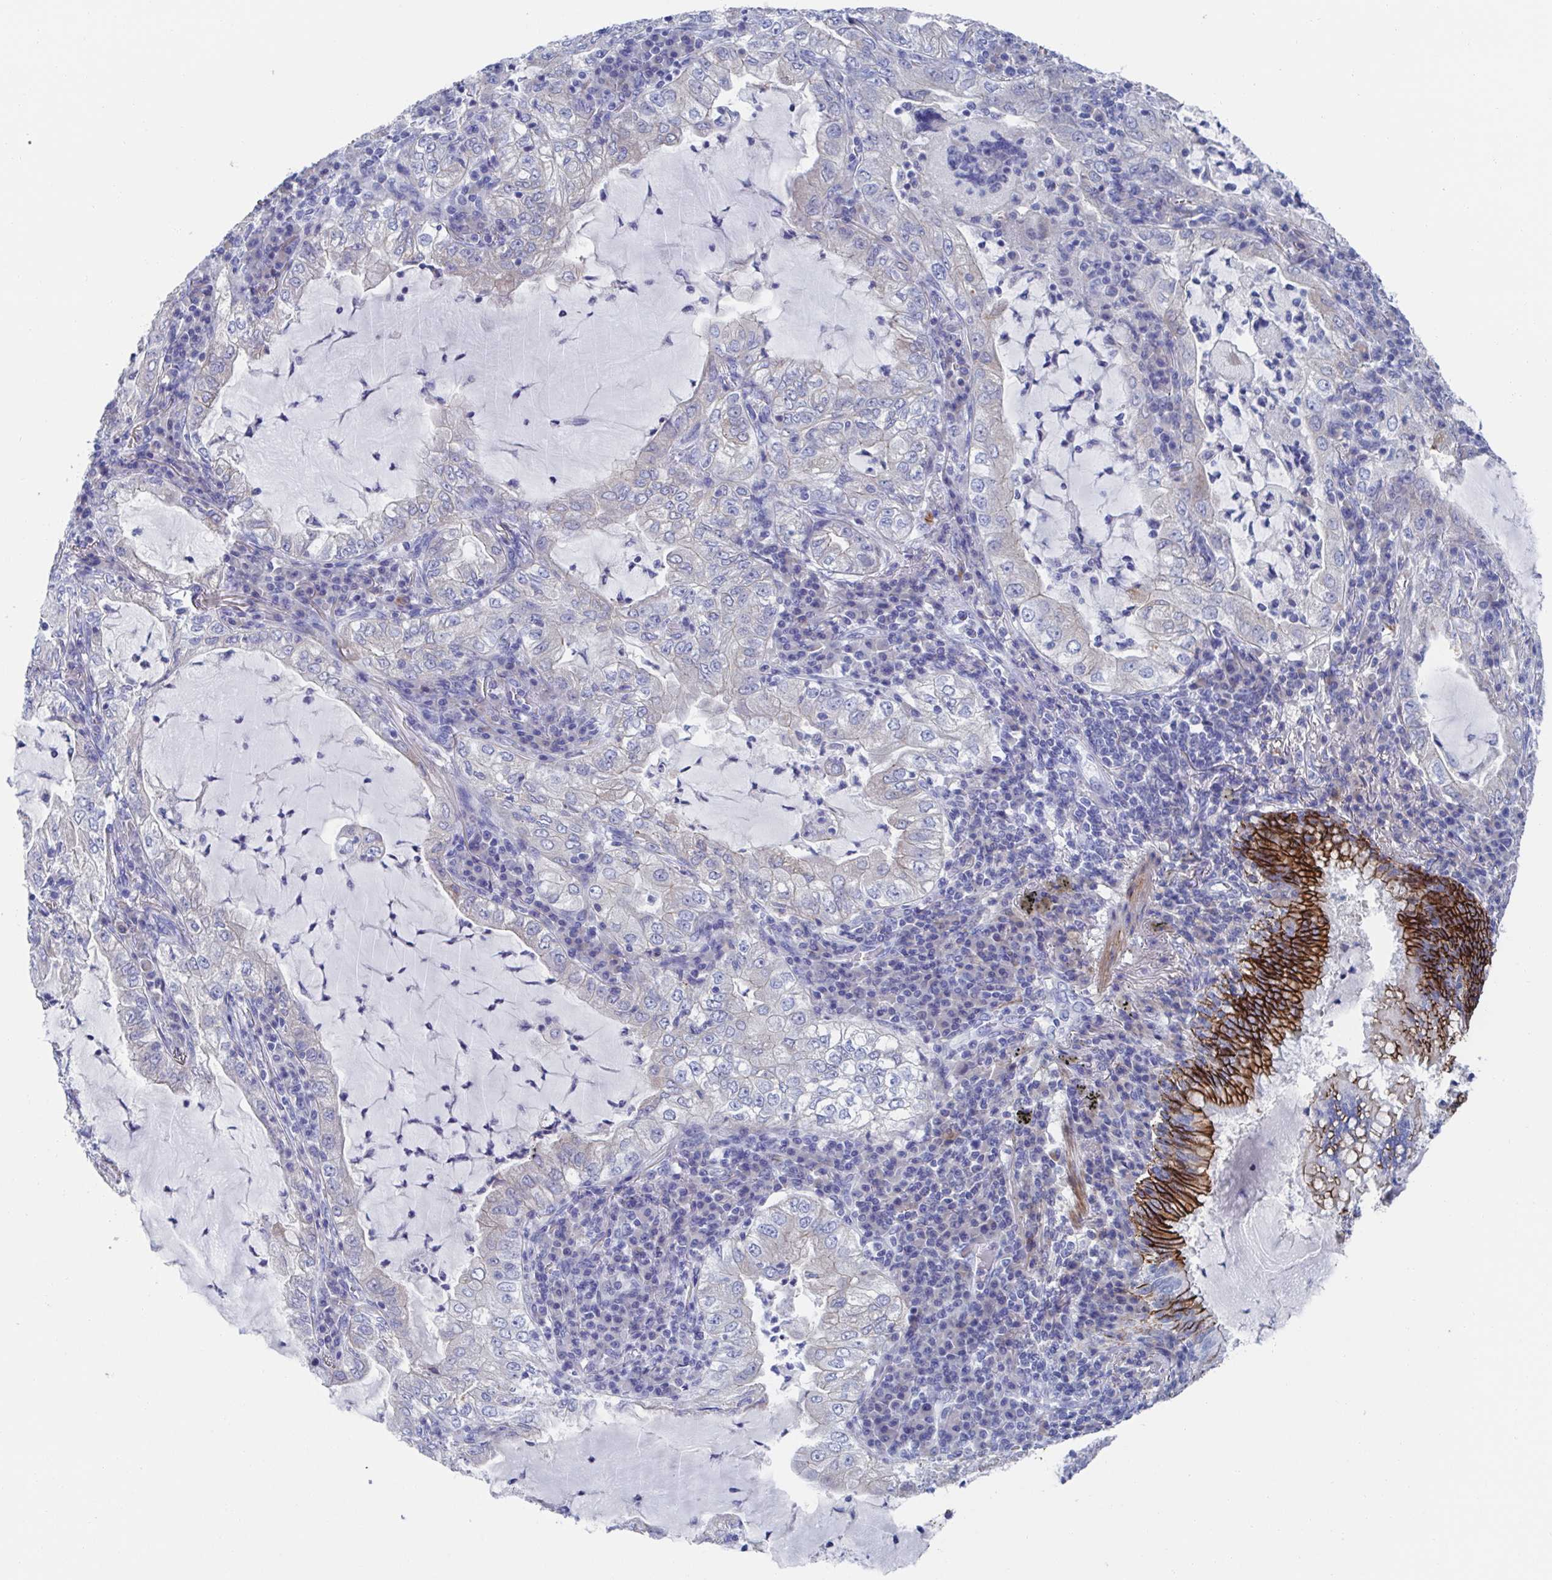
{"staining": {"intensity": "negative", "quantity": "none", "location": "none"}, "tissue": "lung cancer", "cell_type": "Tumor cells", "image_type": "cancer", "snomed": [{"axis": "morphology", "description": "Adenocarcinoma, NOS"}, {"axis": "topography", "description": "Lung"}], "caption": "Human adenocarcinoma (lung) stained for a protein using immunohistochemistry demonstrates no positivity in tumor cells.", "gene": "CDH2", "patient": {"sex": "female", "age": 73}}